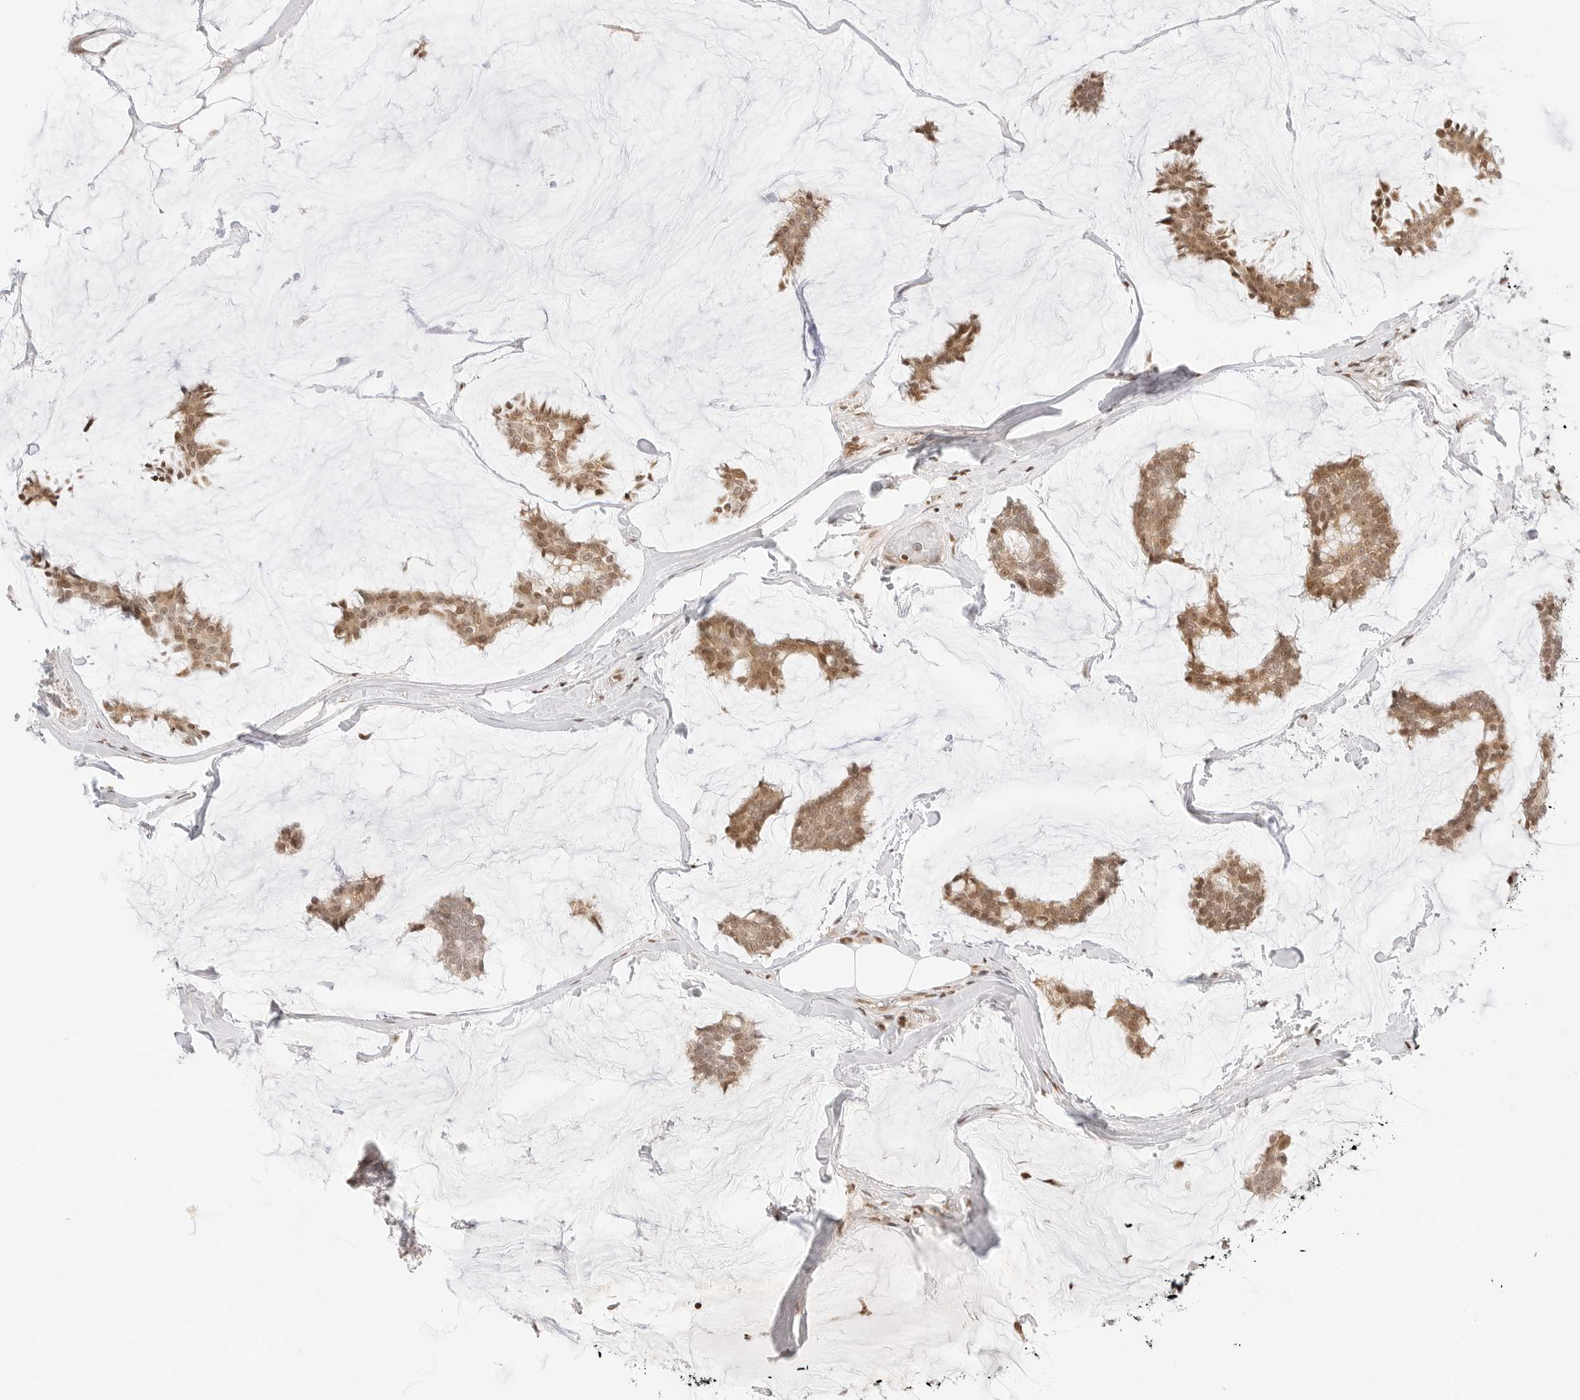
{"staining": {"intensity": "moderate", "quantity": ">75%", "location": "cytoplasmic/membranous,nuclear"}, "tissue": "breast cancer", "cell_type": "Tumor cells", "image_type": "cancer", "snomed": [{"axis": "morphology", "description": "Duct carcinoma"}, {"axis": "topography", "description": "Breast"}], "caption": "Moderate cytoplasmic/membranous and nuclear protein staining is appreciated in approximately >75% of tumor cells in intraductal carcinoma (breast).", "gene": "RPS6KL1", "patient": {"sex": "female", "age": 93}}